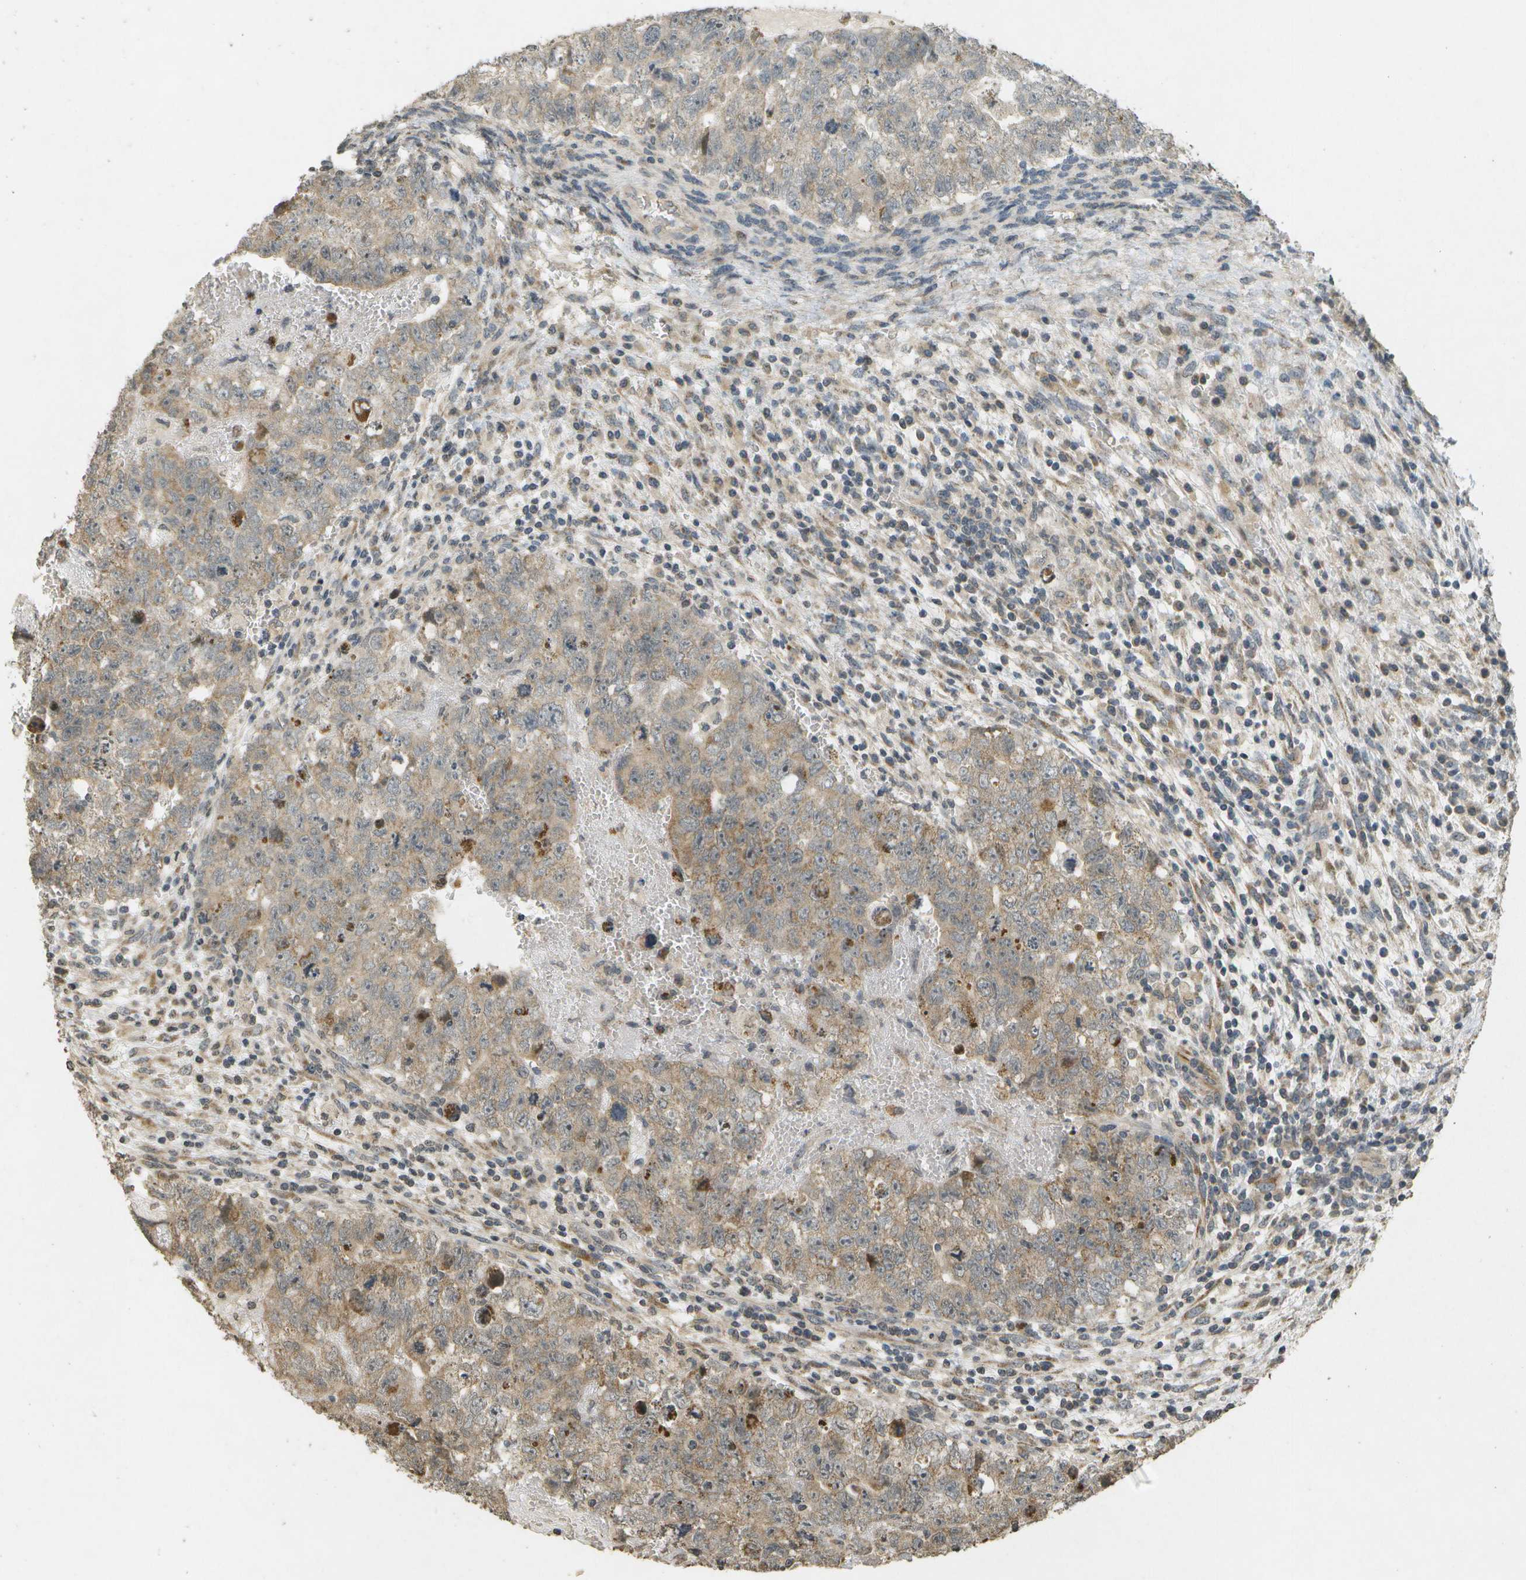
{"staining": {"intensity": "moderate", "quantity": "<25%", "location": "cytoplasmic/membranous"}, "tissue": "testis cancer", "cell_type": "Tumor cells", "image_type": "cancer", "snomed": [{"axis": "morphology", "description": "Seminoma, NOS"}, {"axis": "morphology", "description": "Carcinoma, Embryonal, NOS"}, {"axis": "topography", "description": "Testis"}], "caption": "Immunohistochemical staining of testis cancer (seminoma) displays moderate cytoplasmic/membranous protein positivity in approximately <25% of tumor cells.", "gene": "RAB21", "patient": {"sex": "male", "age": 38}}